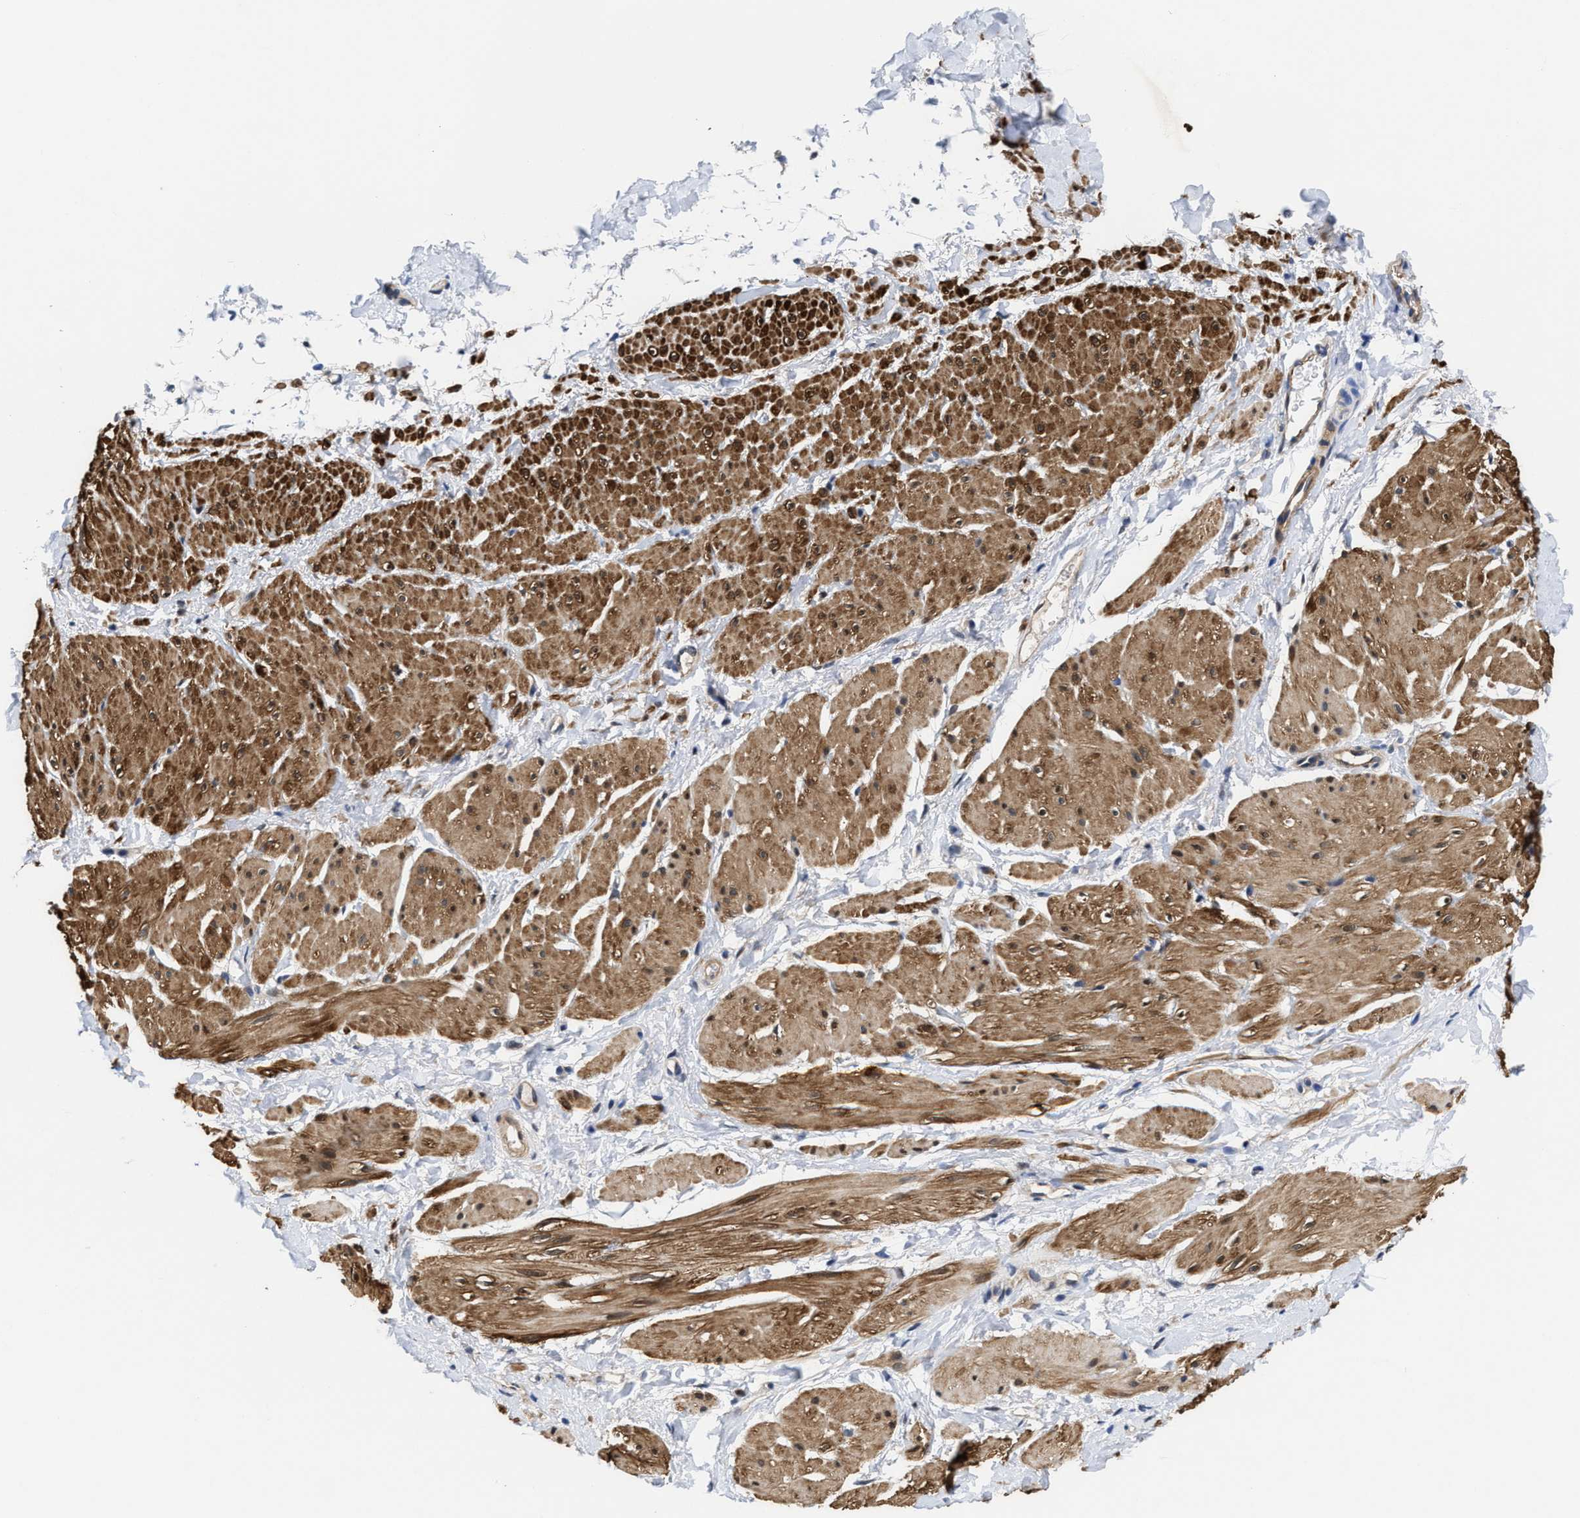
{"staining": {"intensity": "strong", "quantity": ">75%", "location": "cytoplasmic/membranous,nuclear"}, "tissue": "smooth muscle", "cell_type": "Smooth muscle cells", "image_type": "normal", "snomed": [{"axis": "morphology", "description": "Normal tissue, NOS"}, {"axis": "topography", "description": "Smooth muscle"}], "caption": "The photomicrograph shows immunohistochemical staining of benign smooth muscle. There is strong cytoplasmic/membranous,nuclear positivity is present in about >75% of smooth muscle cells. The protein of interest is shown in brown color, while the nuclei are stained blue.", "gene": "KIF12", "patient": {"sex": "male", "age": 16}}